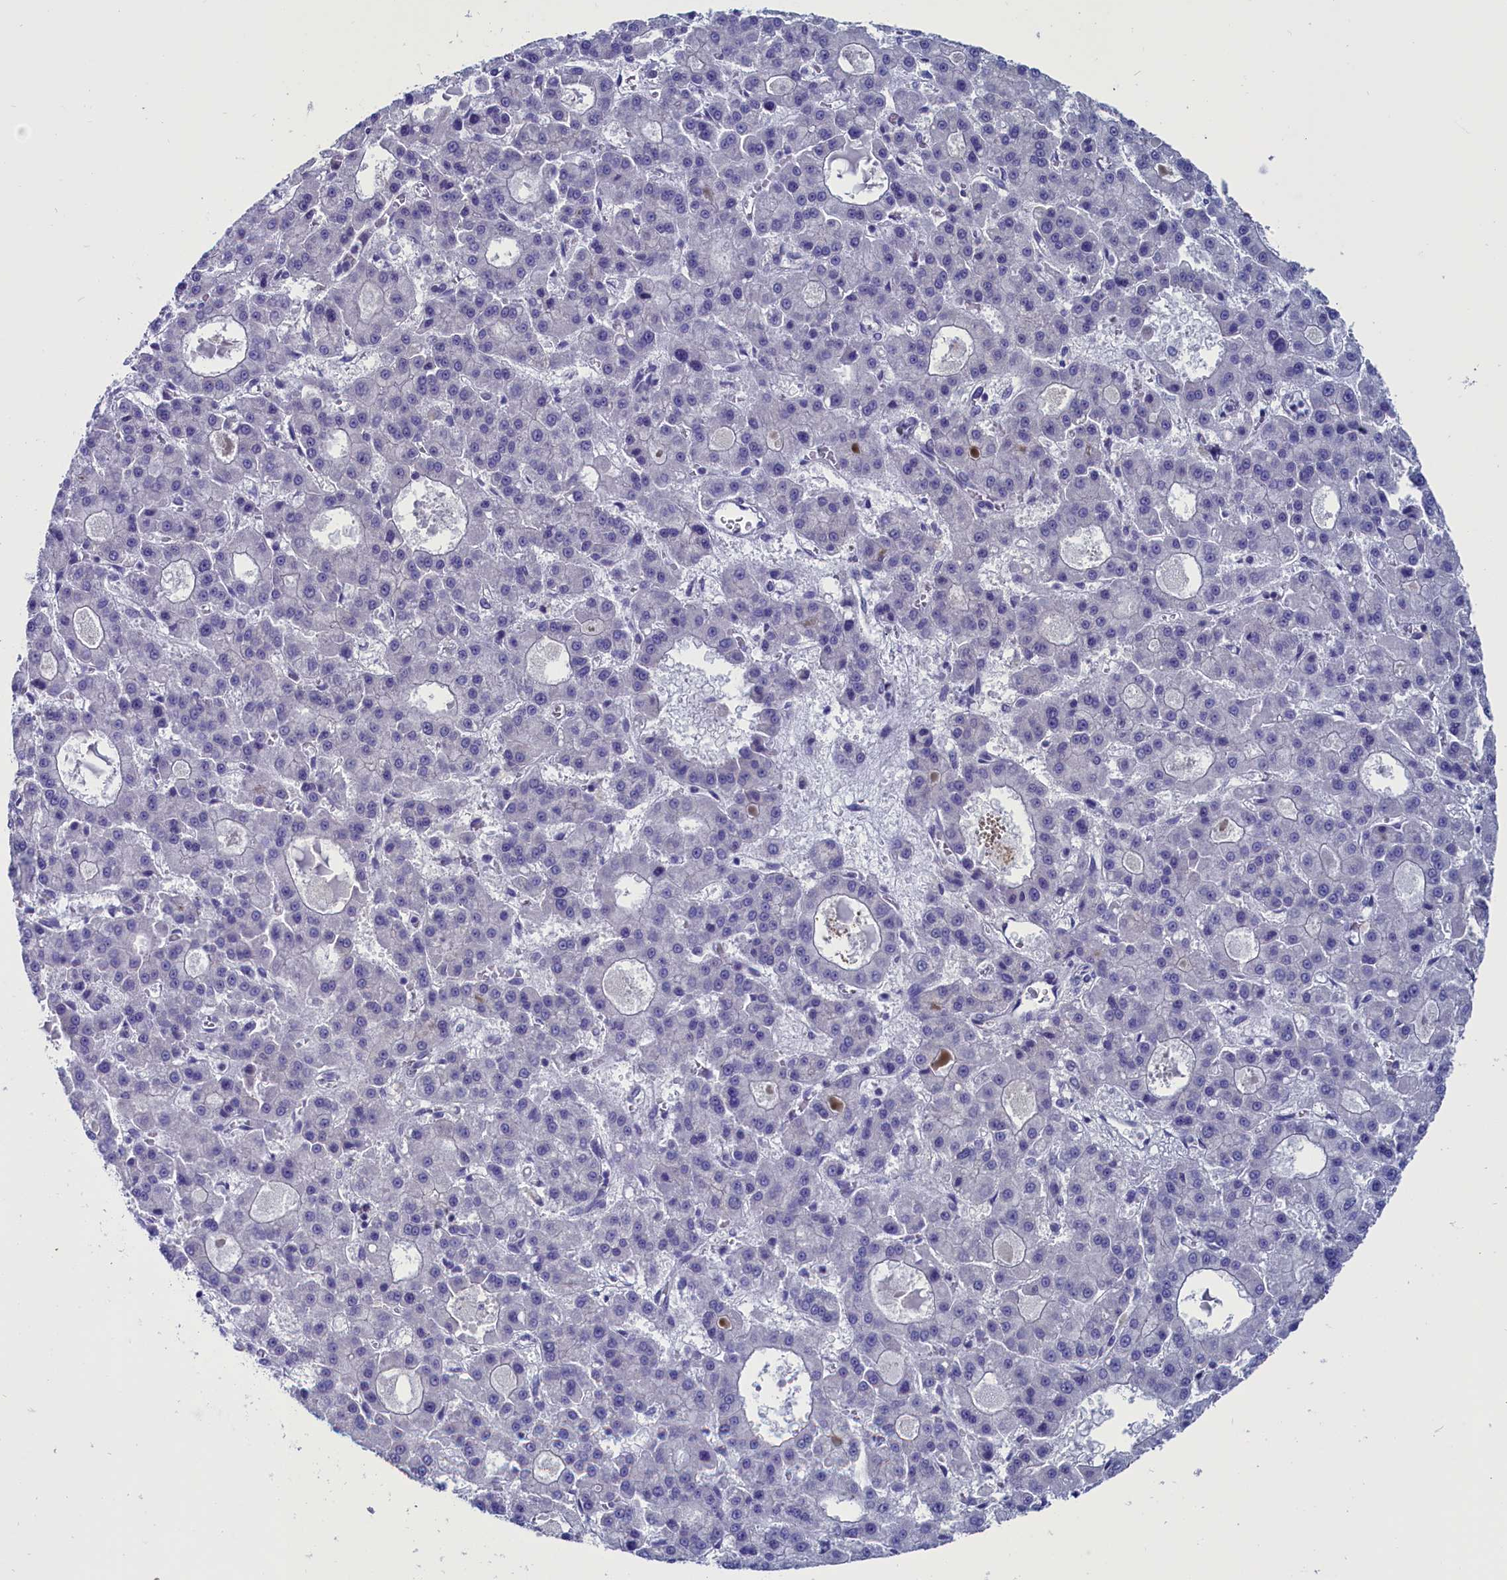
{"staining": {"intensity": "negative", "quantity": "none", "location": "none"}, "tissue": "liver cancer", "cell_type": "Tumor cells", "image_type": "cancer", "snomed": [{"axis": "morphology", "description": "Carcinoma, Hepatocellular, NOS"}, {"axis": "topography", "description": "Liver"}], "caption": "This is an immunohistochemistry (IHC) histopathology image of human liver hepatocellular carcinoma. There is no positivity in tumor cells.", "gene": "CIAPIN1", "patient": {"sex": "male", "age": 70}}